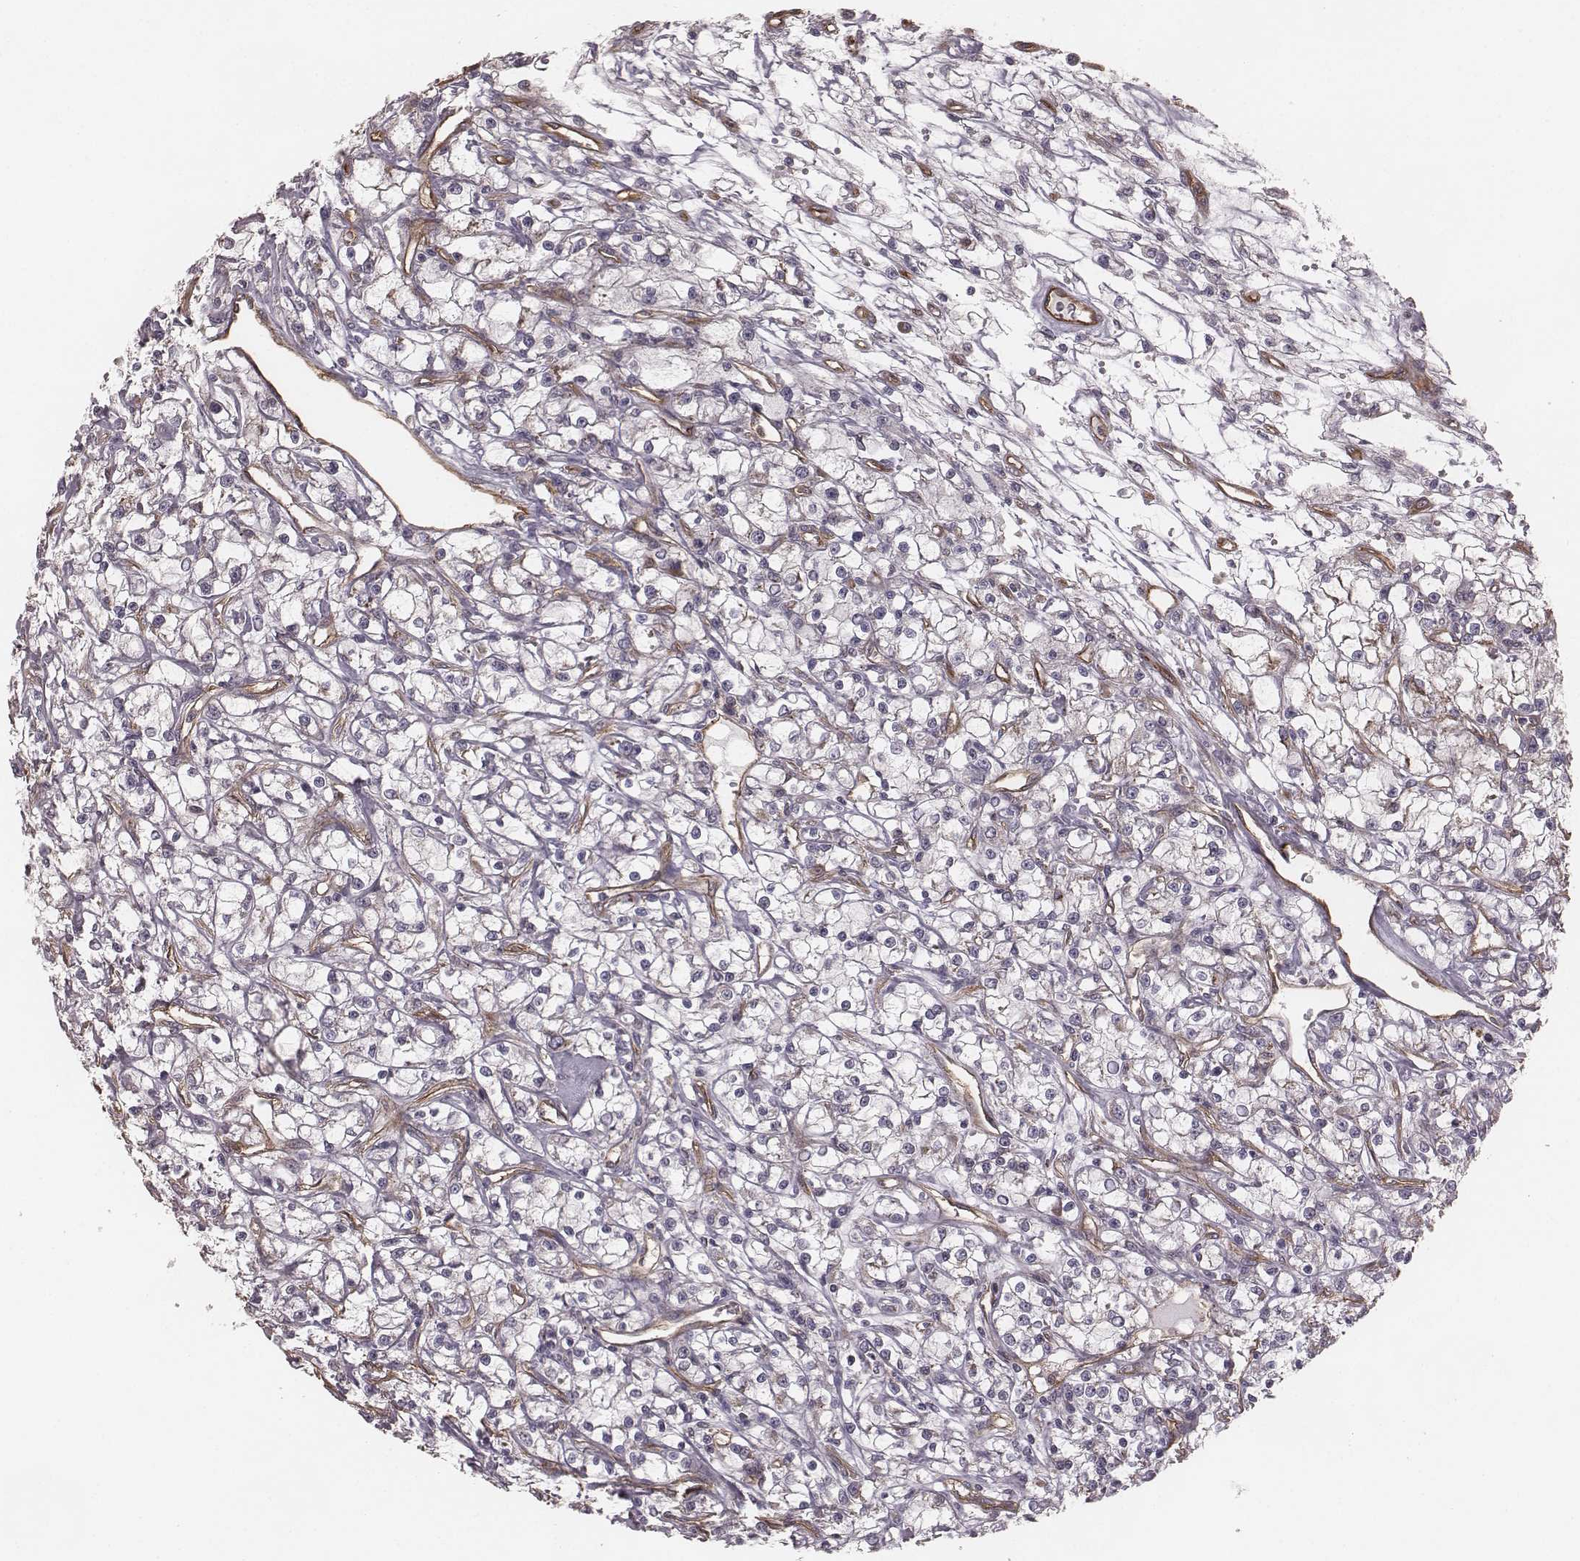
{"staining": {"intensity": "negative", "quantity": "none", "location": "none"}, "tissue": "renal cancer", "cell_type": "Tumor cells", "image_type": "cancer", "snomed": [{"axis": "morphology", "description": "Adenocarcinoma, NOS"}, {"axis": "topography", "description": "Kidney"}], "caption": "Immunohistochemistry (IHC) histopathology image of neoplastic tissue: adenocarcinoma (renal) stained with DAB (3,3'-diaminobenzidine) demonstrates no significant protein positivity in tumor cells.", "gene": "PALMD", "patient": {"sex": "female", "age": 59}}